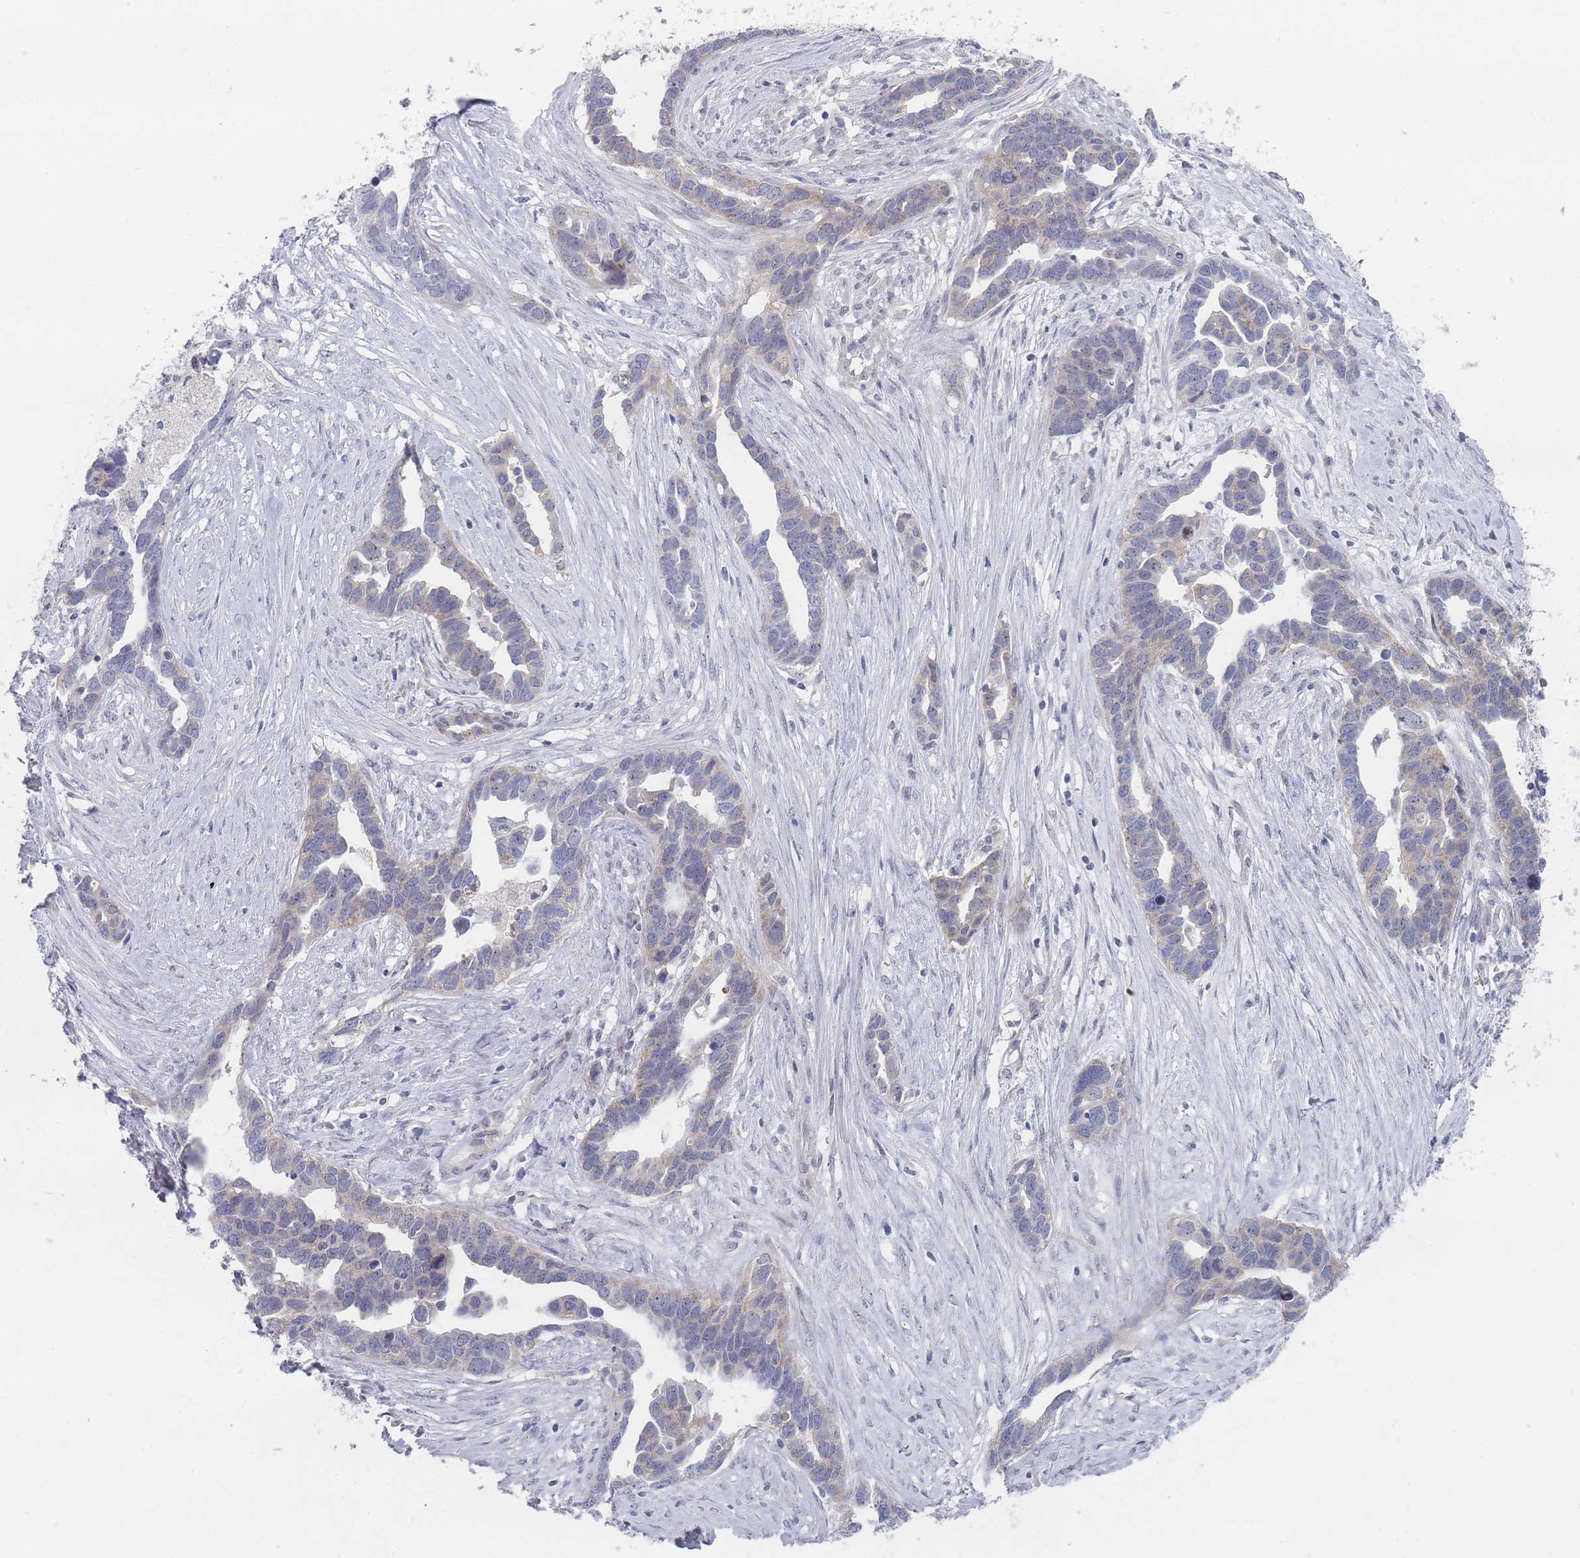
{"staining": {"intensity": "weak", "quantity": "<25%", "location": "cytoplasmic/membranous"}, "tissue": "ovarian cancer", "cell_type": "Tumor cells", "image_type": "cancer", "snomed": [{"axis": "morphology", "description": "Cystadenocarcinoma, serous, NOS"}, {"axis": "topography", "description": "Ovary"}], "caption": "There is no significant expression in tumor cells of ovarian serous cystadenocarcinoma.", "gene": "RNF8", "patient": {"sex": "female", "age": 54}}